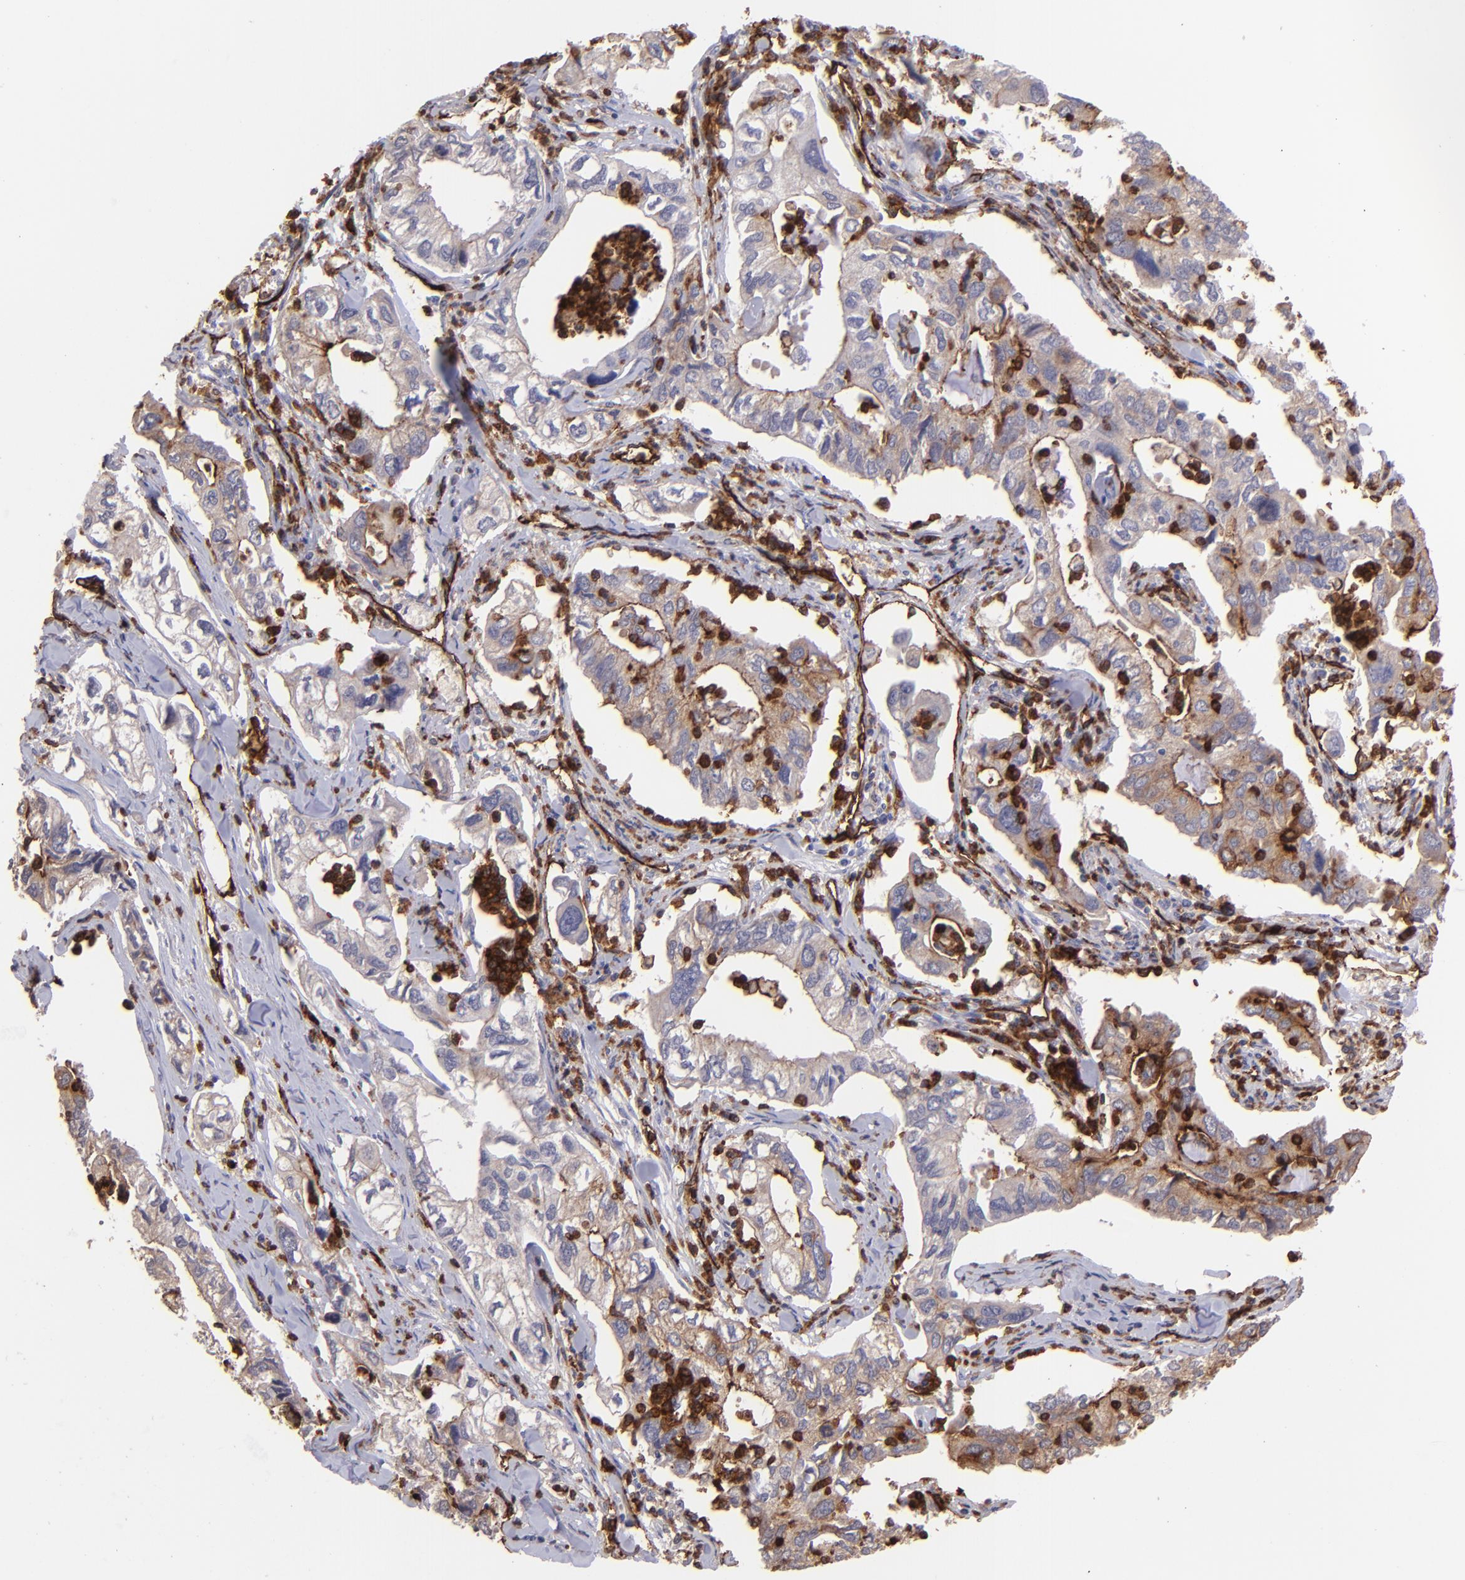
{"staining": {"intensity": "weak", "quantity": "25%-75%", "location": "cytoplasmic/membranous"}, "tissue": "lung cancer", "cell_type": "Tumor cells", "image_type": "cancer", "snomed": [{"axis": "morphology", "description": "Adenocarcinoma, NOS"}, {"axis": "topography", "description": "Lung"}], "caption": "Lung cancer (adenocarcinoma) stained for a protein (brown) displays weak cytoplasmic/membranous positive staining in about 25%-75% of tumor cells.", "gene": "DYSF", "patient": {"sex": "male", "age": 48}}